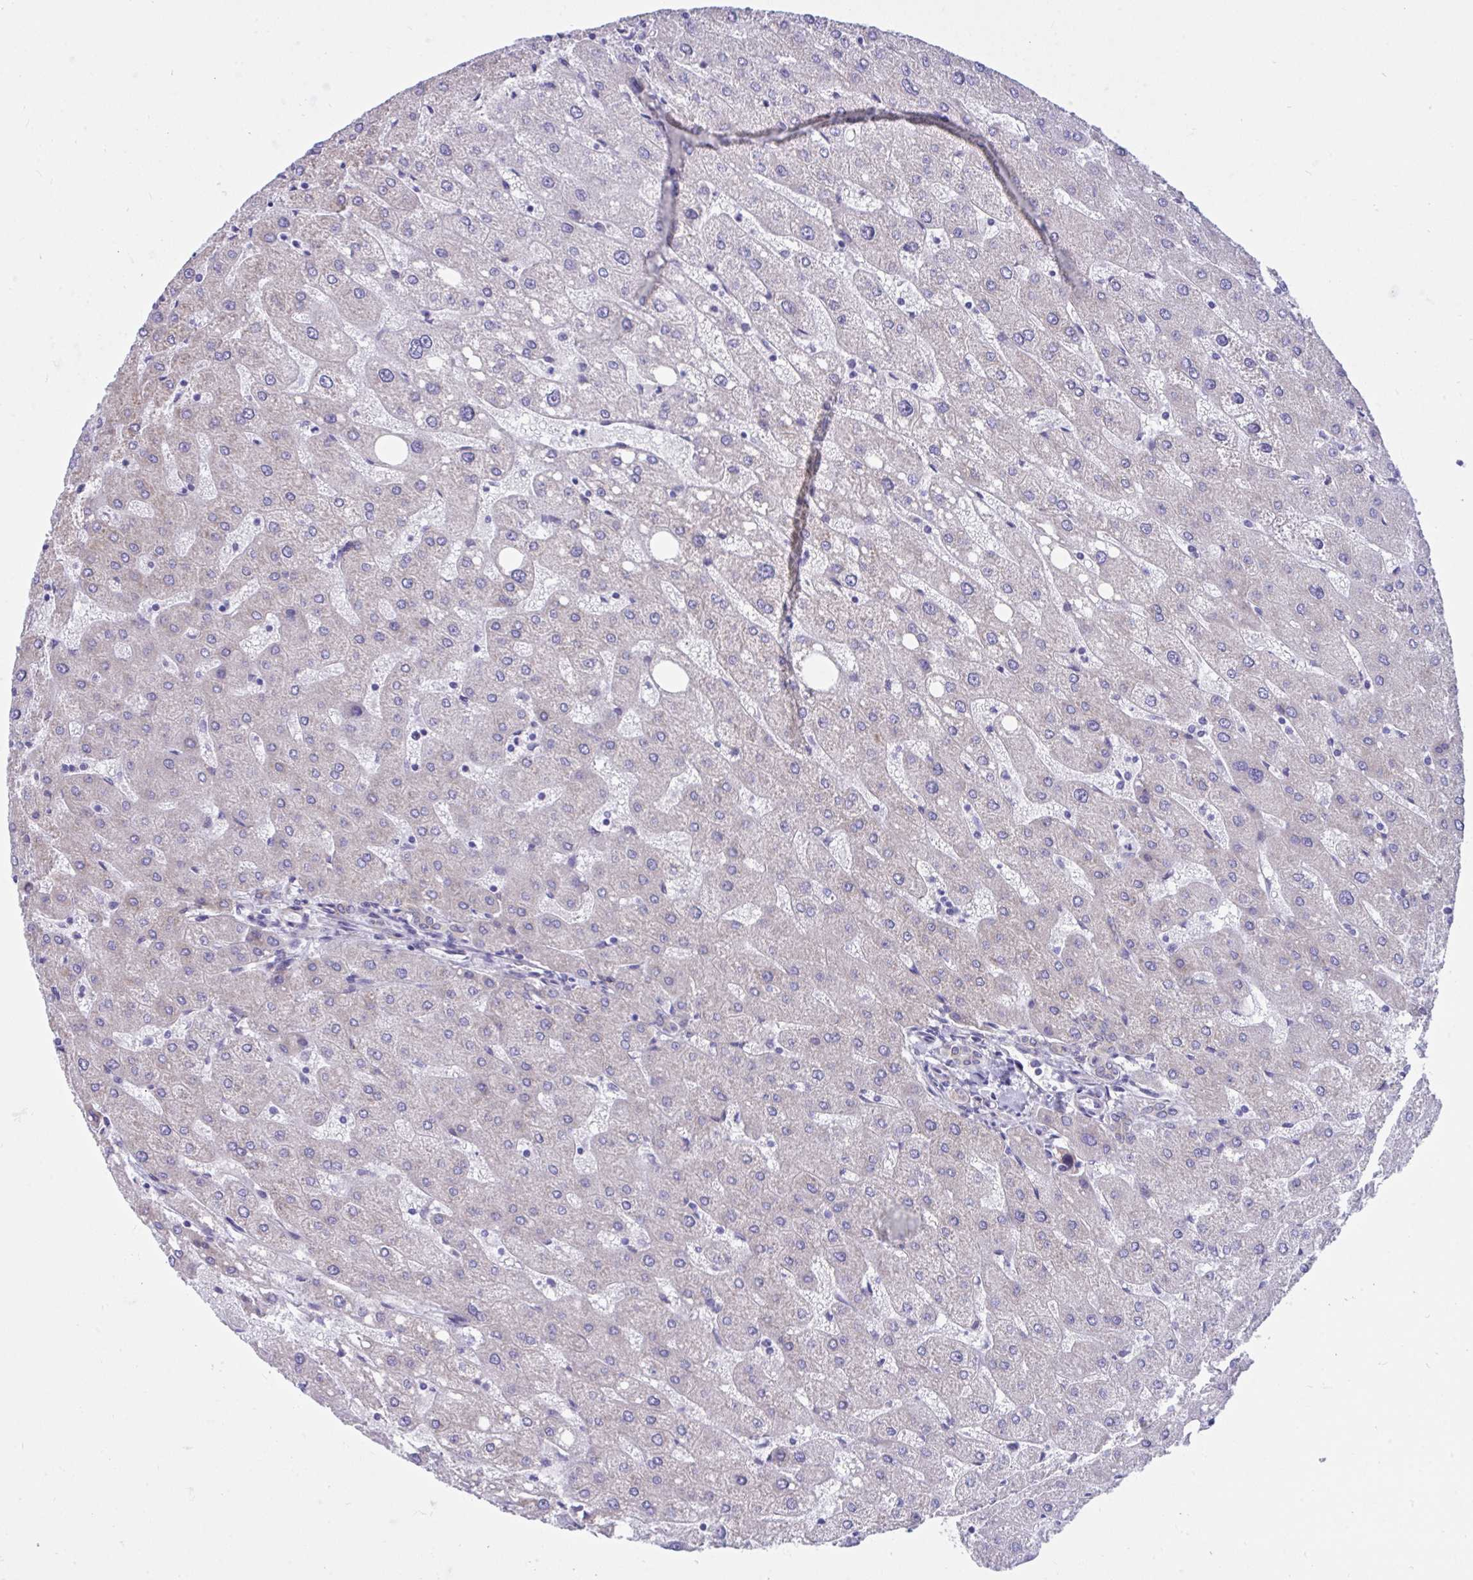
{"staining": {"intensity": "negative", "quantity": "none", "location": "none"}, "tissue": "liver", "cell_type": "Cholangiocytes", "image_type": "normal", "snomed": [{"axis": "morphology", "description": "Normal tissue, NOS"}, {"axis": "topography", "description": "Liver"}], "caption": "DAB immunohistochemical staining of normal liver exhibits no significant expression in cholangiocytes. (Immunohistochemistry (ihc), brightfield microscopy, high magnification).", "gene": "ASPH", "patient": {"sex": "male", "age": 67}}